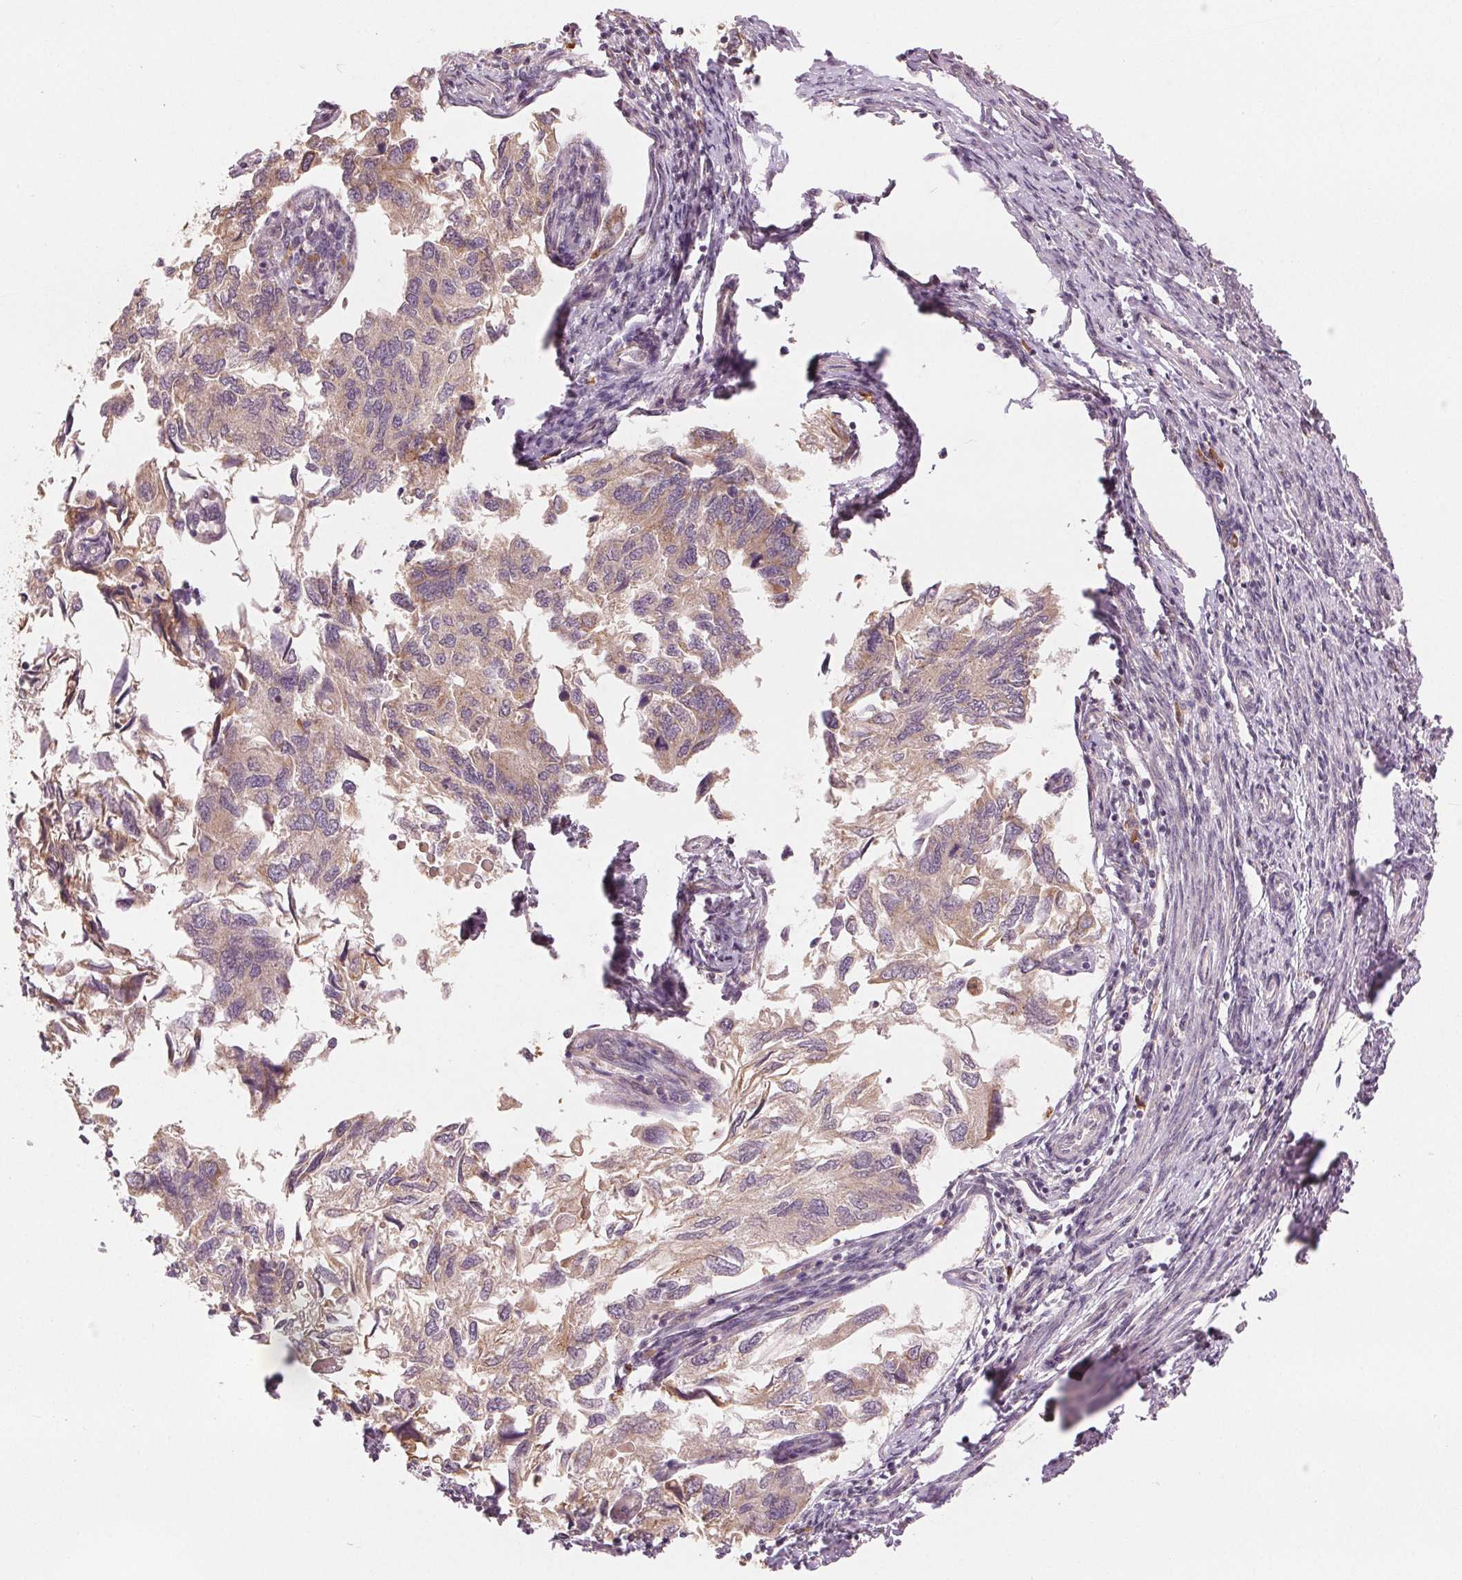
{"staining": {"intensity": "moderate", "quantity": "<25%", "location": "cytoplasmic/membranous"}, "tissue": "endometrial cancer", "cell_type": "Tumor cells", "image_type": "cancer", "snomed": [{"axis": "morphology", "description": "Carcinoma, NOS"}, {"axis": "topography", "description": "Uterus"}], "caption": "This histopathology image shows IHC staining of endometrial cancer (carcinoma), with low moderate cytoplasmic/membranous positivity in about <25% of tumor cells.", "gene": "SLC20A1", "patient": {"sex": "female", "age": 76}}